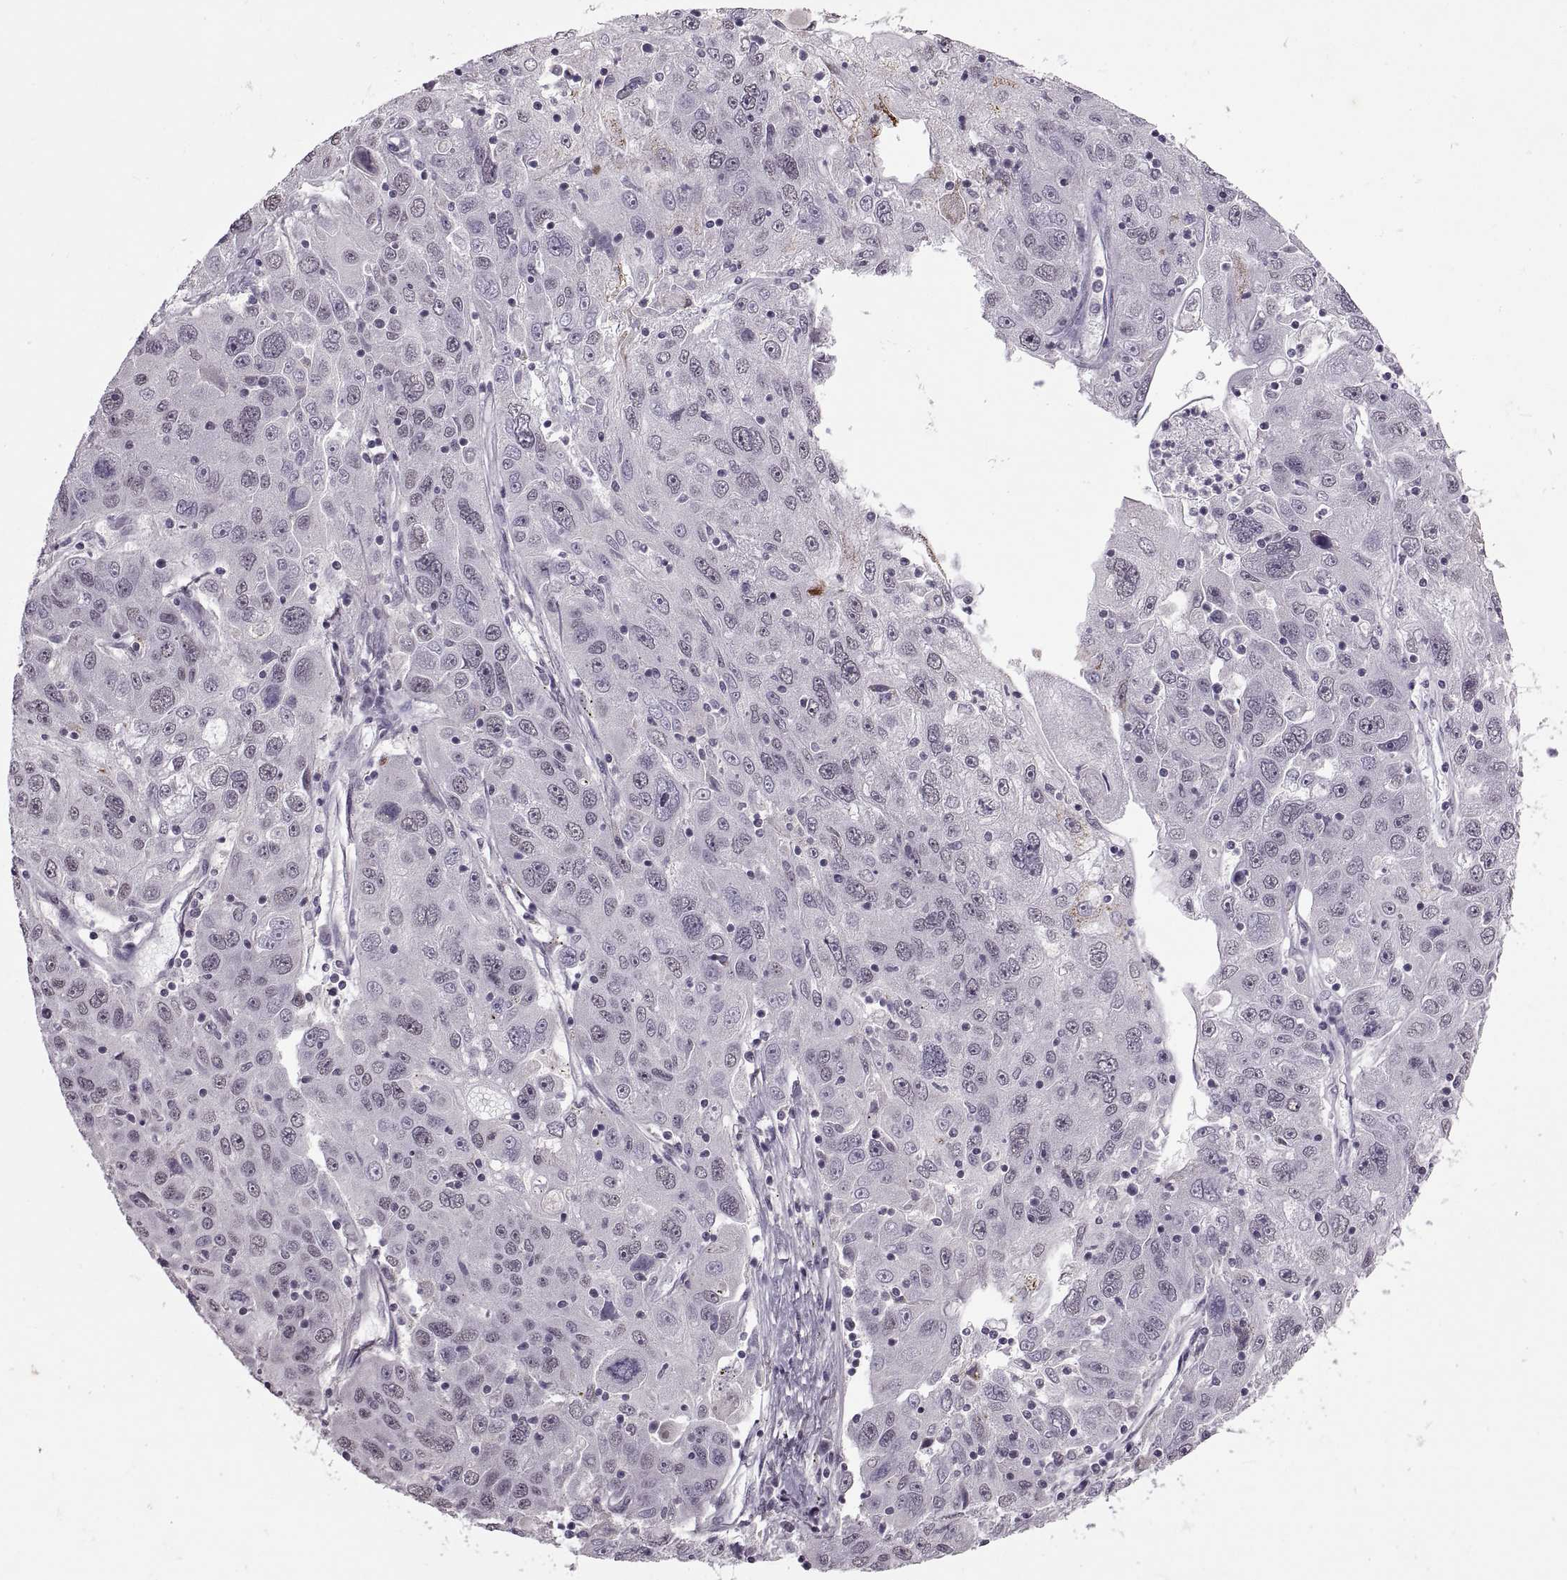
{"staining": {"intensity": "negative", "quantity": "none", "location": "none"}, "tissue": "stomach cancer", "cell_type": "Tumor cells", "image_type": "cancer", "snomed": [{"axis": "morphology", "description": "Adenocarcinoma, NOS"}, {"axis": "topography", "description": "Stomach"}], "caption": "A photomicrograph of stomach cancer (adenocarcinoma) stained for a protein exhibits no brown staining in tumor cells.", "gene": "OTP", "patient": {"sex": "male", "age": 56}}